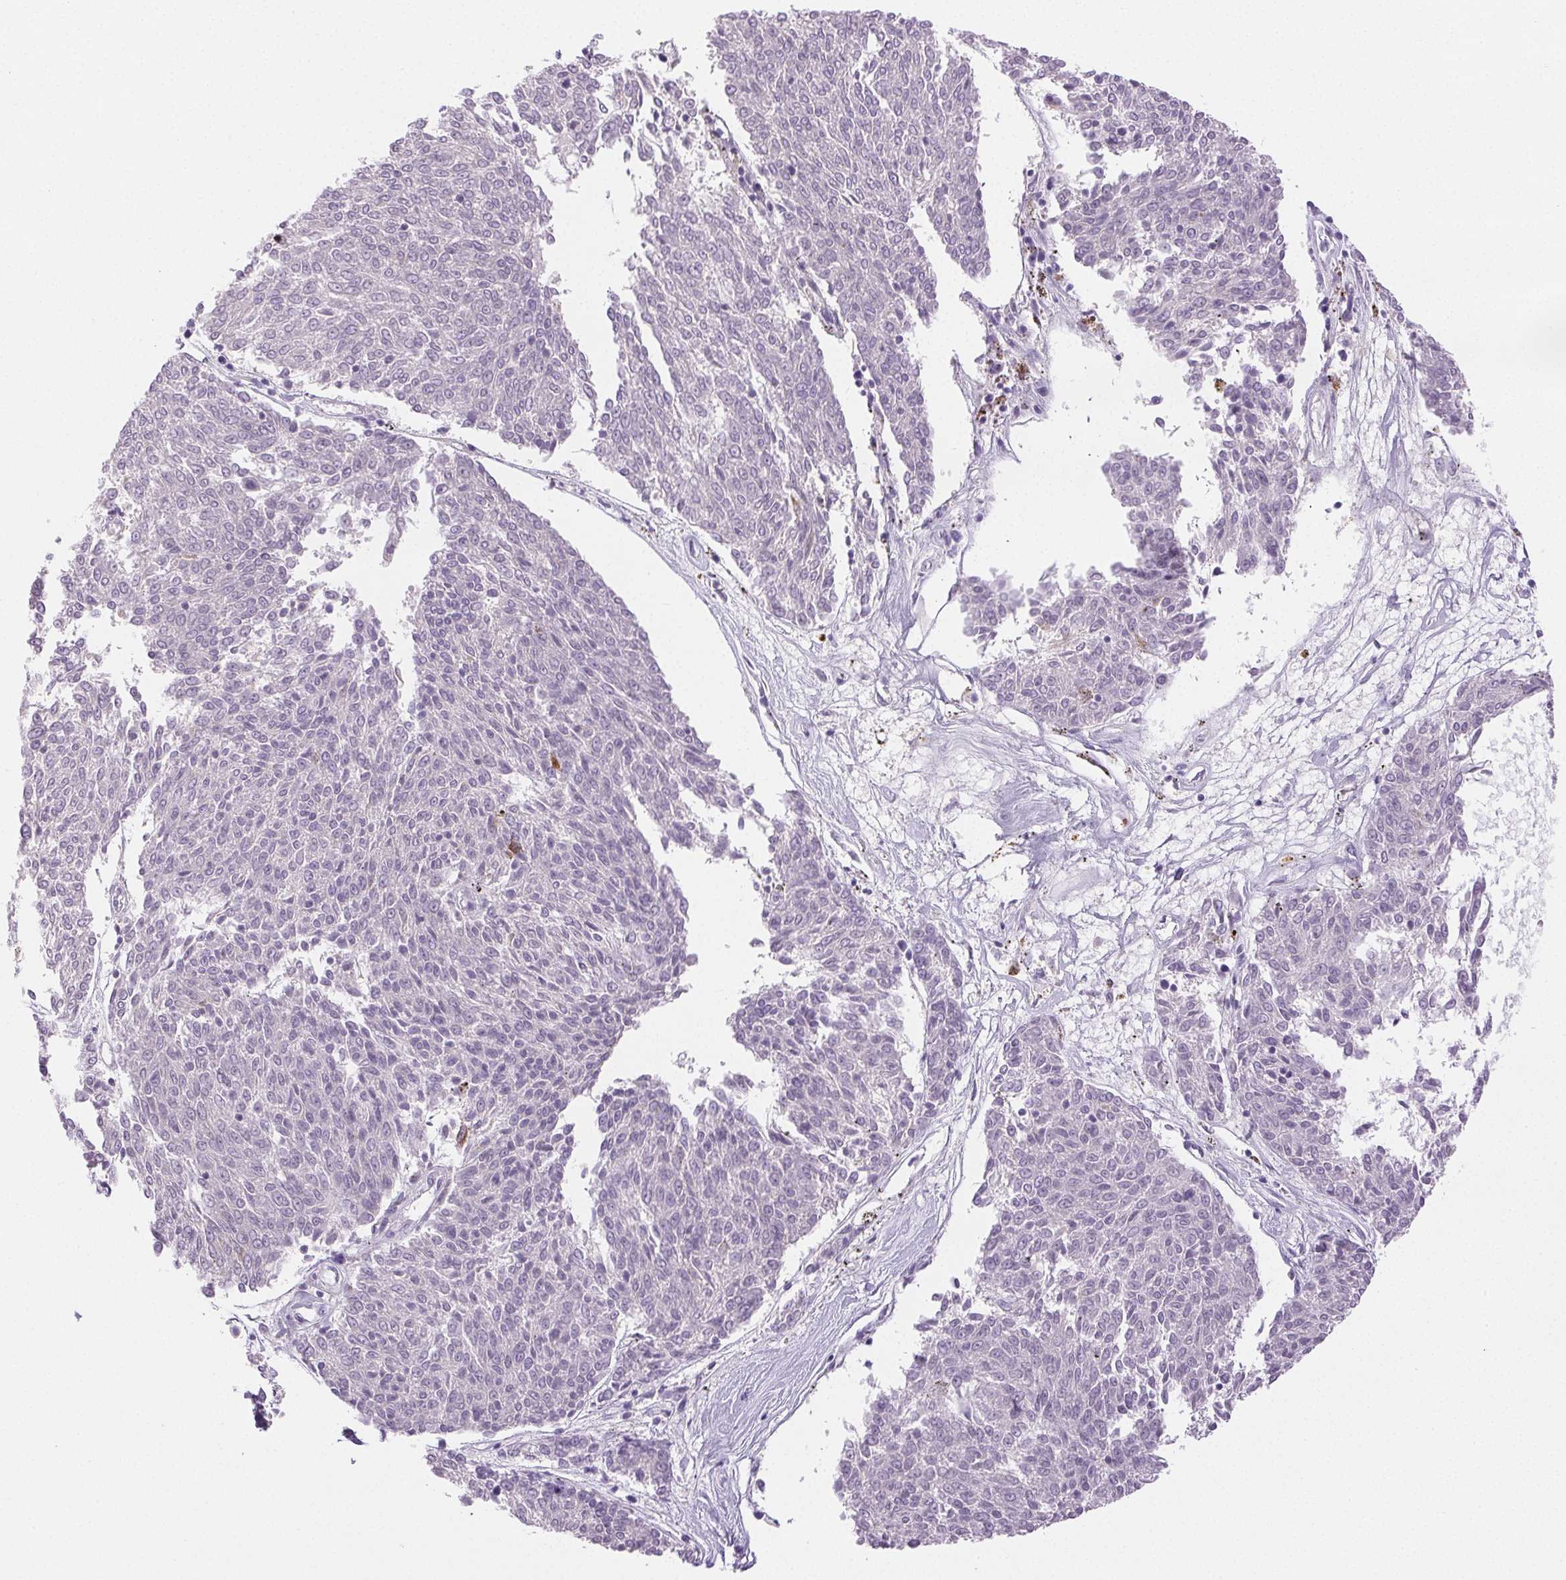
{"staining": {"intensity": "negative", "quantity": "none", "location": "none"}, "tissue": "melanoma", "cell_type": "Tumor cells", "image_type": "cancer", "snomed": [{"axis": "morphology", "description": "Malignant melanoma, NOS"}, {"axis": "topography", "description": "Skin"}], "caption": "Immunohistochemistry (IHC) of melanoma exhibits no expression in tumor cells. (DAB (3,3'-diaminobenzidine) immunohistochemistry (IHC) with hematoxylin counter stain).", "gene": "EMX2", "patient": {"sex": "female", "age": 72}}